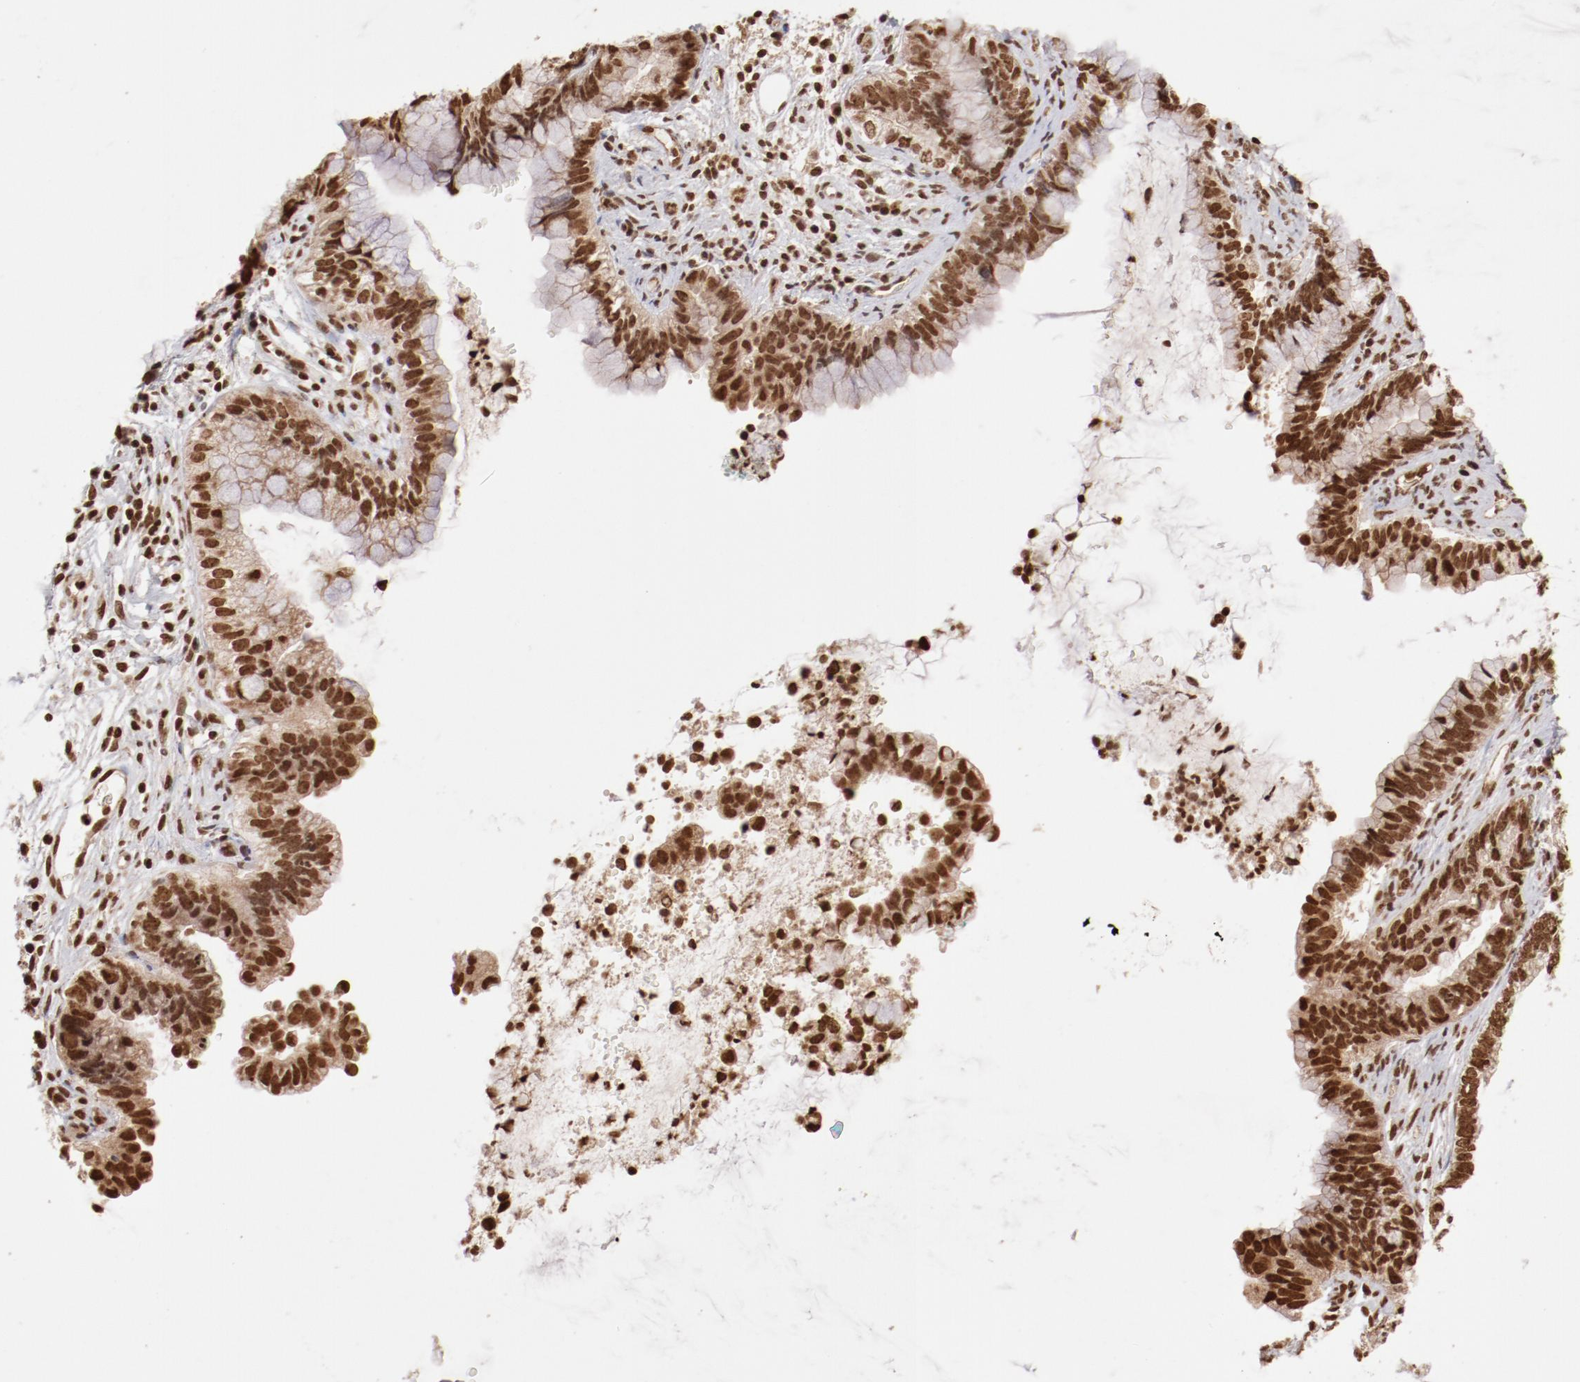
{"staining": {"intensity": "moderate", "quantity": ">75%", "location": "nuclear"}, "tissue": "cervical cancer", "cell_type": "Tumor cells", "image_type": "cancer", "snomed": [{"axis": "morphology", "description": "Adenocarcinoma, NOS"}, {"axis": "topography", "description": "Cervix"}], "caption": "High-power microscopy captured an immunohistochemistry micrograph of adenocarcinoma (cervical), revealing moderate nuclear positivity in about >75% of tumor cells. Nuclei are stained in blue.", "gene": "ABL2", "patient": {"sex": "female", "age": 44}}